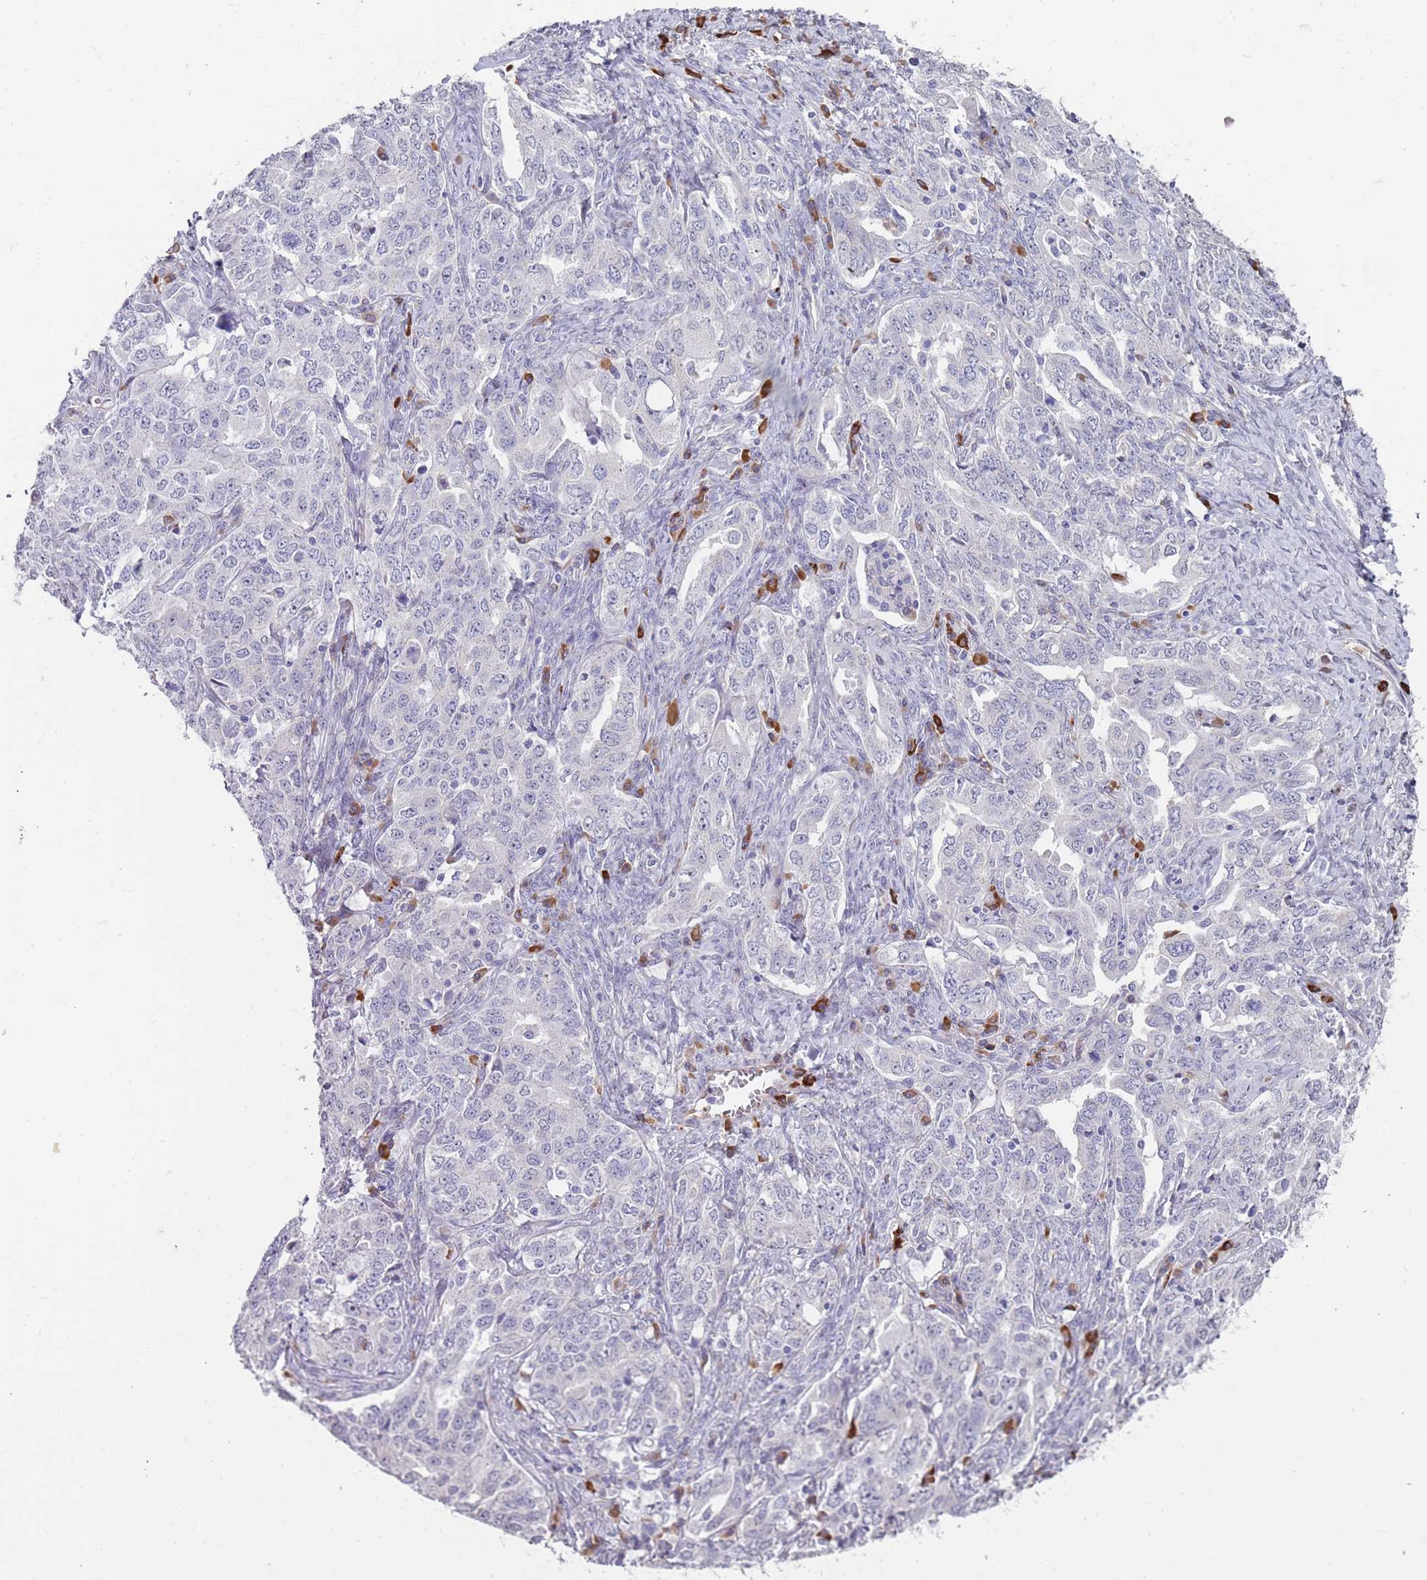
{"staining": {"intensity": "negative", "quantity": "none", "location": "none"}, "tissue": "ovarian cancer", "cell_type": "Tumor cells", "image_type": "cancer", "snomed": [{"axis": "morphology", "description": "Carcinoma, endometroid"}, {"axis": "topography", "description": "Ovary"}], "caption": "Immunohistochemical staining of human endometroid carcinoma (ovarian) demonstrates no significant staining in tumor cells. (DAB (3,3'-diaminobenzidine) immunohistochemistry (IHC) visualized using brightfield microscopy, high magnification).", "gene": "TNRC6C", "patient": {"sex": "female", "age": 62}}